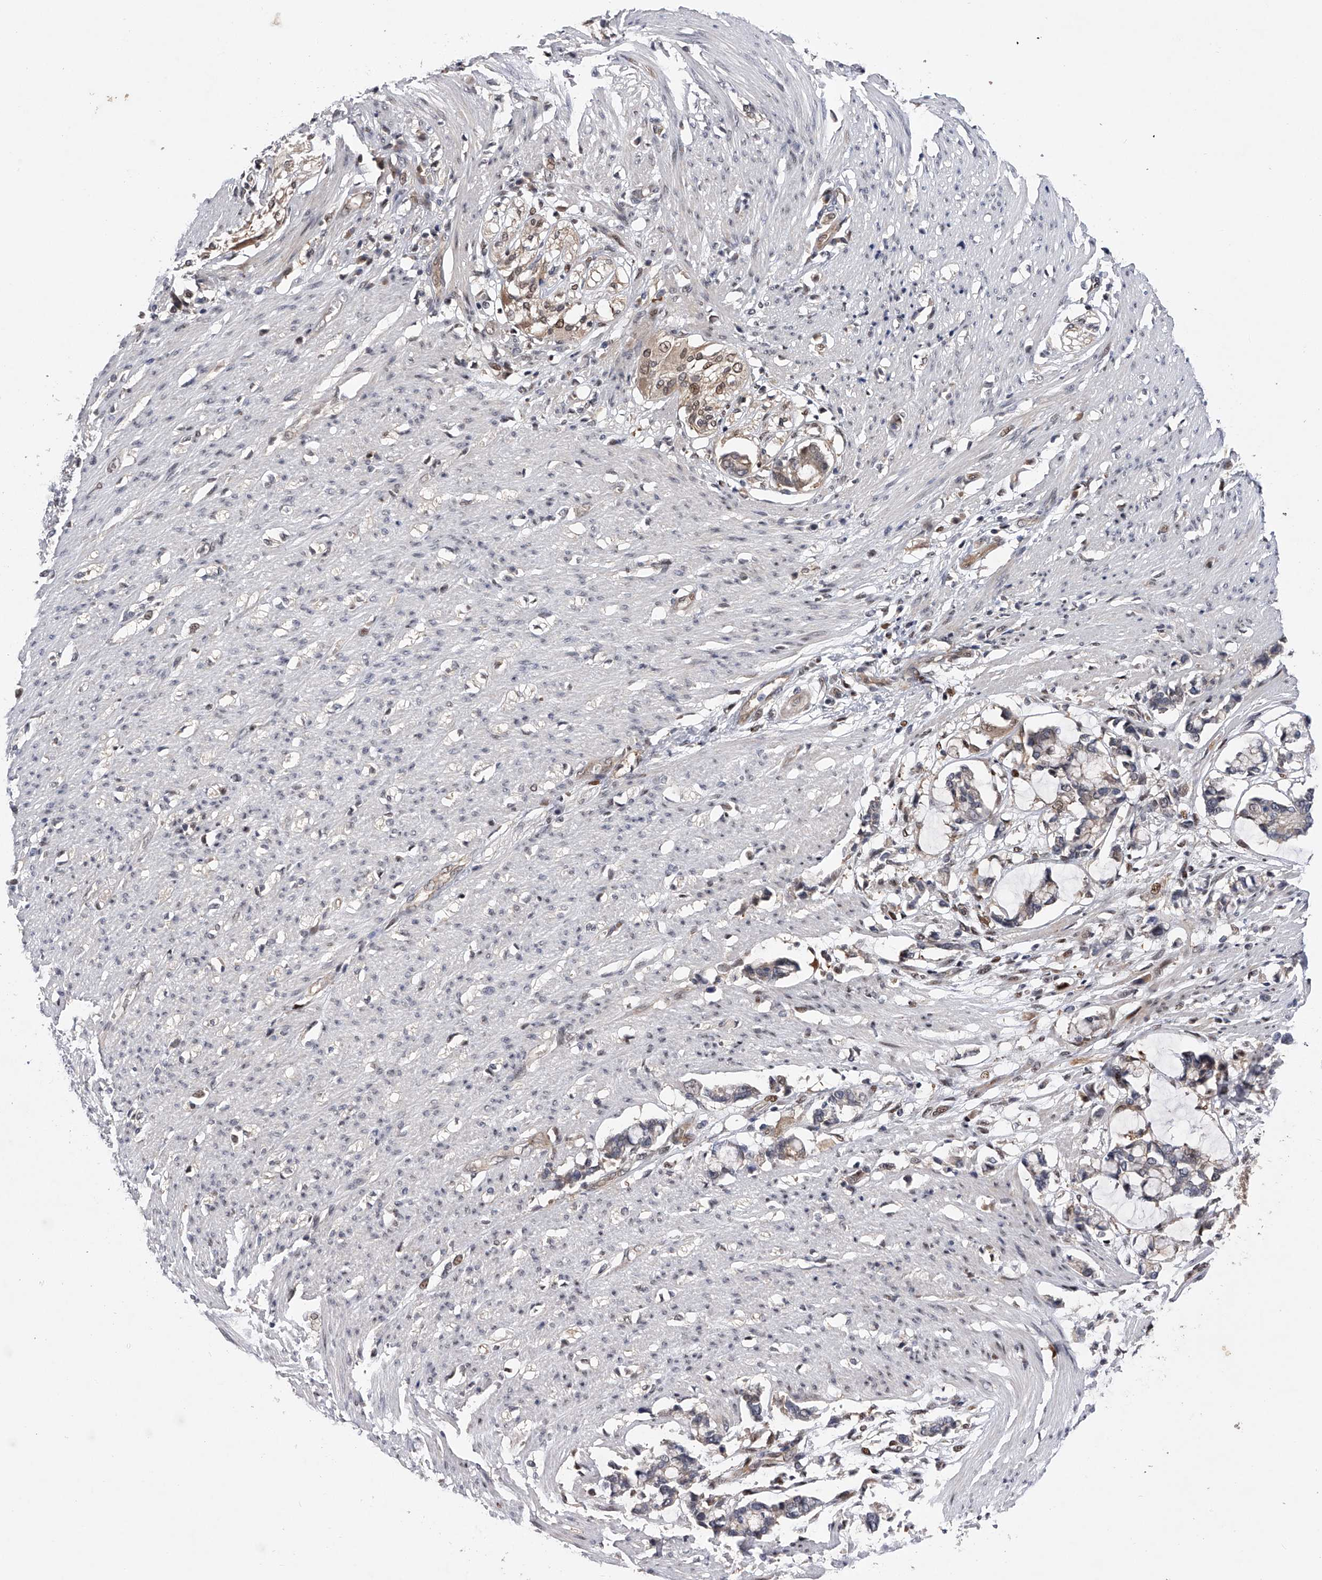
{"staining": {"intensity": "weak", "quantity": "25%-75%", "location": "cytoplasmic/membranous"}, "tissue": "smooth muscle", "cell_type": "Smooth muscle cells", "image_type": "normal", "snomed": [{"axis": "morphology", "description": "Normal tissue, NOS"}, {"axis": "morphology", "description": "Adenocarcinoma, NOS"}, {"axis": "topography", "description": "Colon"}, {"axis": "topography", "description": "Peripheral nerve tissue"}], "caption": "IHC (DAB (3,3'-diaminobenzidine)) staining of benign smooth muscle displays weak cytoplasmic/membranous protein positivity in about 25%-75% of smooth muscle cells. The staining is performed using DAB brown chromogen to label protein expression. The nuclei are counter-stained blue using hematoxylin.", "gene": "RWDD2A", "patient": {"sex": "male", "age": 14}}